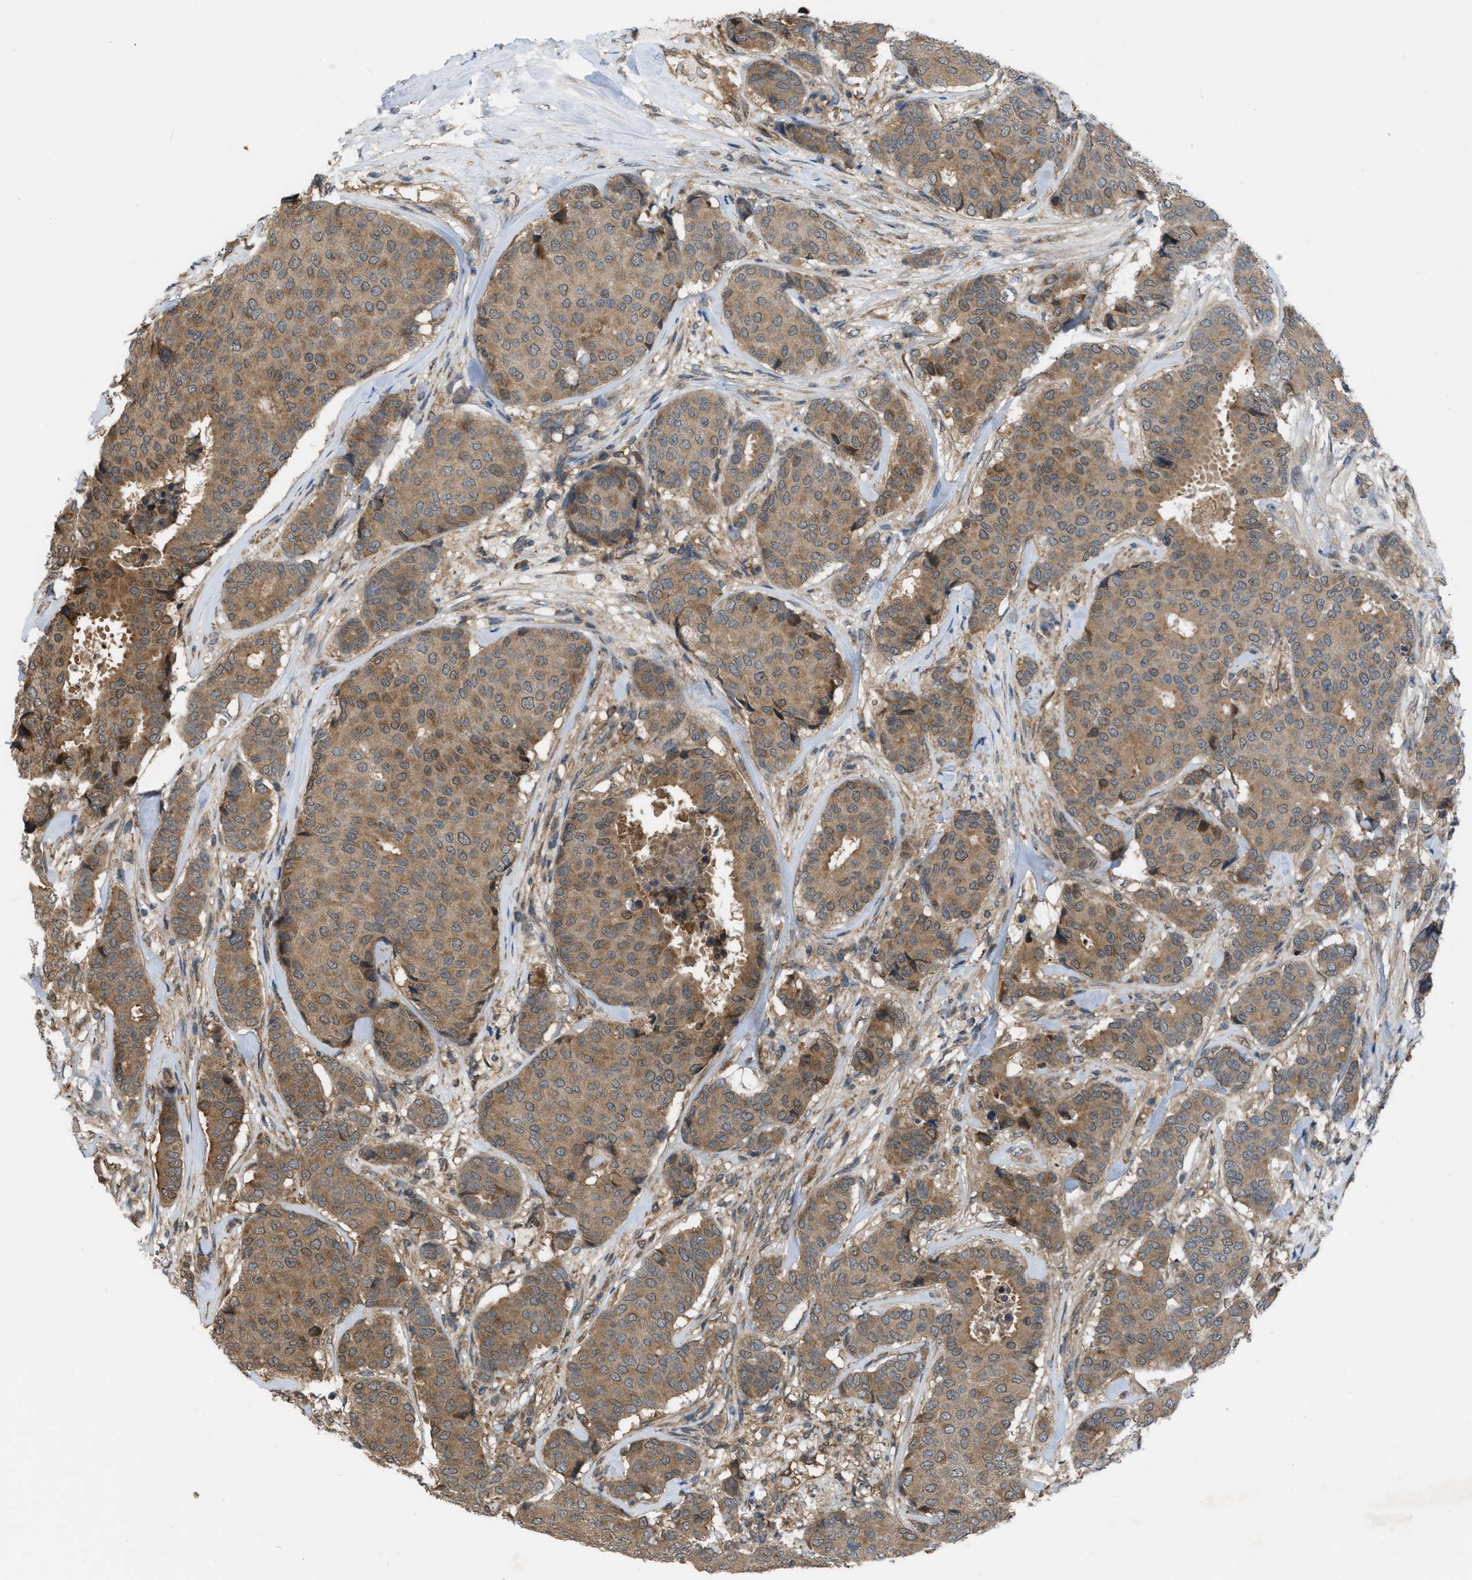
{"staining": {"intensity": "moderate", "quantity": ">75%", "location": "cytoplasmic/membranous"}, "tissue": "breast cancer", "cell_type": "Tumor cells", "image_type": "cancer", "snomed": [{"axis": "morphology", "description": "Duct carcinoma"}, {"axis": "topography", "description": "Breast"}], "caption": "Immunohistochemistry staining of invasive ductal carcinoma (breast), which reveals medium levels of moderate cytoplasmic/membranous staining in about >75% of tumor cells indicating moderate cytoplasmic/membranous protein staining. The staining was performed using DAB (3,3'-diaminobenzidine) (brown) for protein detection and nuclei were counterstained in hematoxylin (blue).", "gene": "BCL7C", "patient": {"sex": "female", "age": 75}}